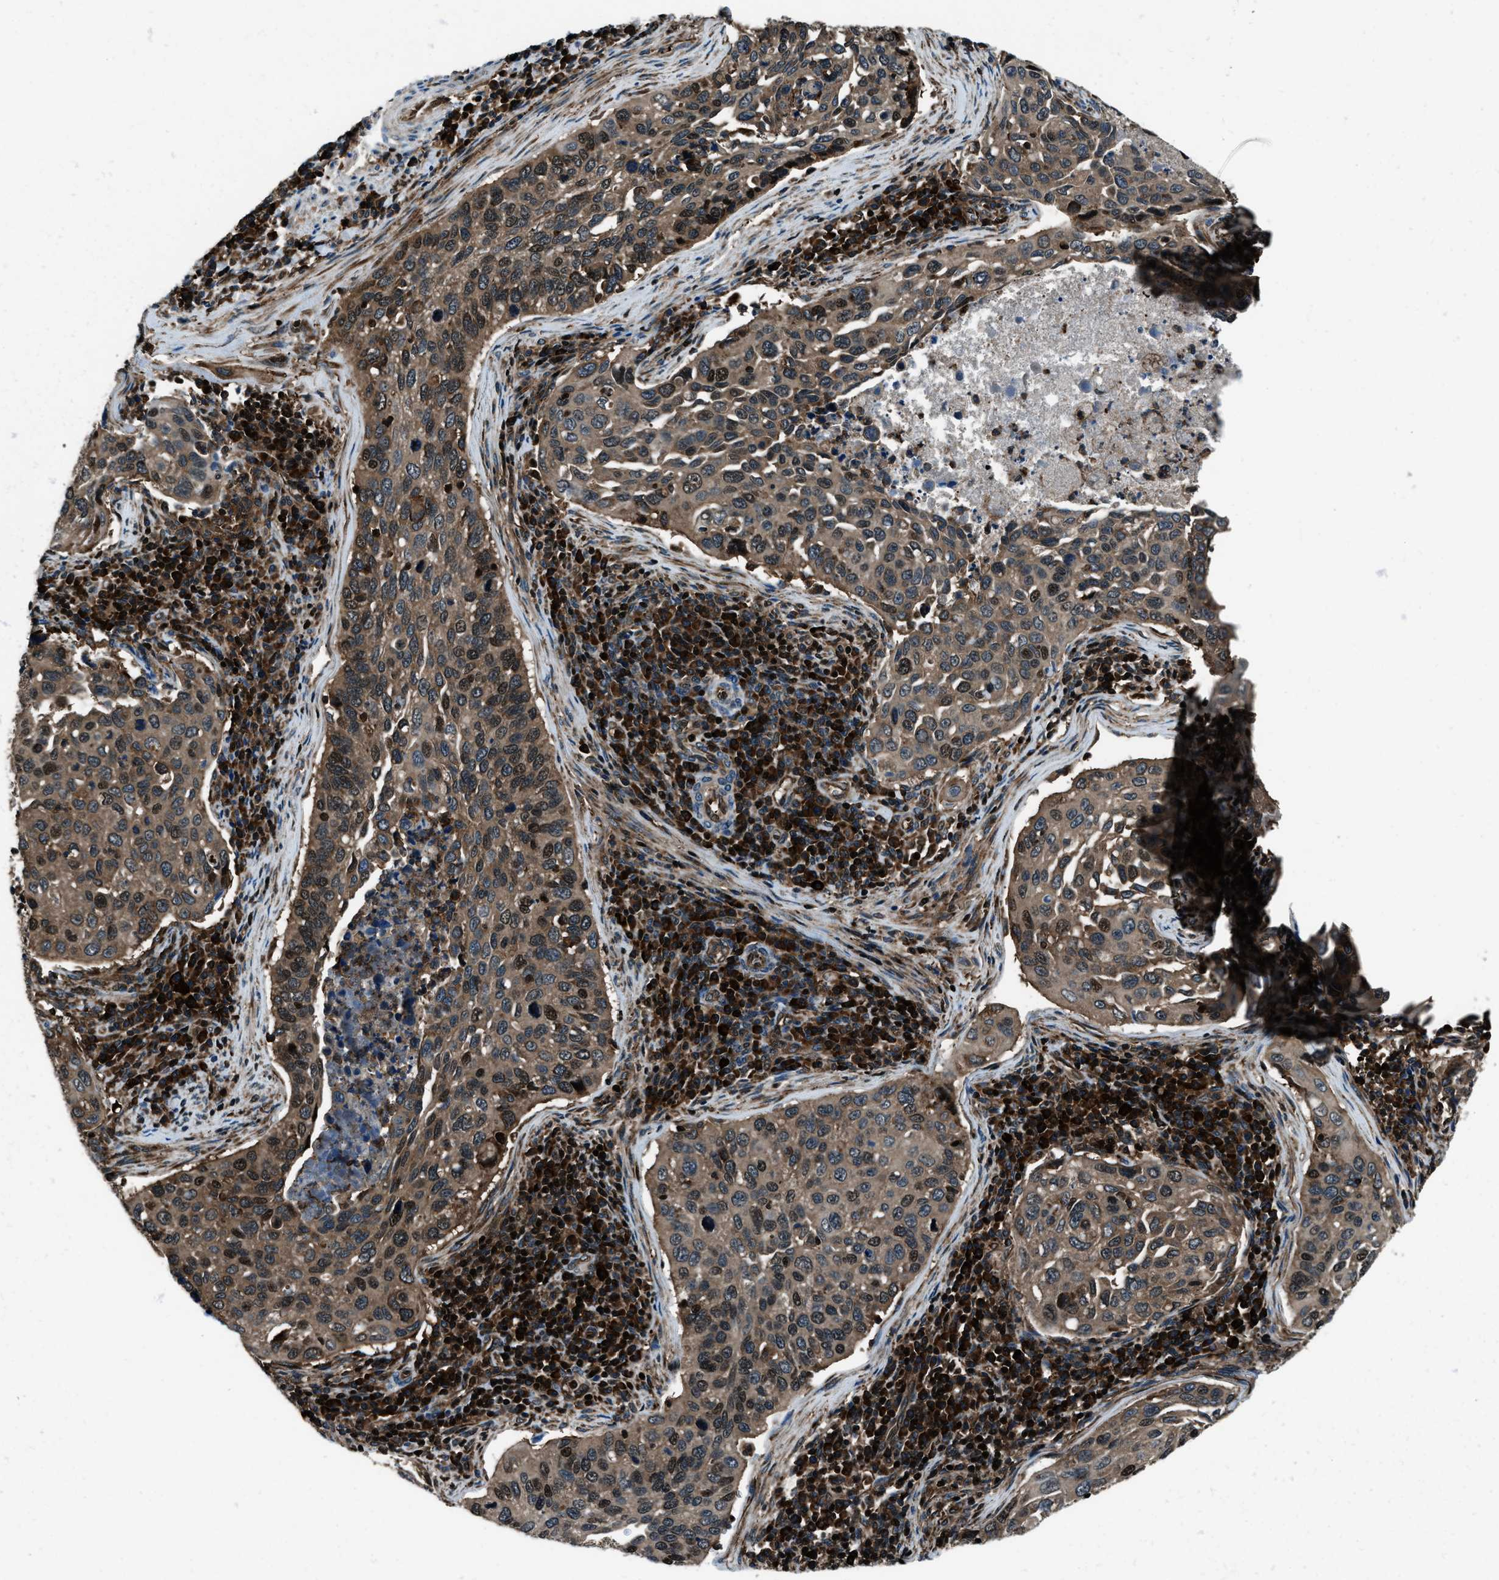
{"staining": {"intensity": "moderate", "quantity": ">75%", "location": "cytoplasmic/membranous,nuclear"}, "tissue": "cervical cancer", "cell_type": "Tumor cells", "image_type": "cancer", "snomed": [{"axis": "morphology", "description": "Squamous cell carcinoma, NOS"}, {"axis": "topography", "description": "Cervix"}], "caption": "Brown immunohistochemical staining in human squamous cell carcinoma (cervical) shows moderate cytoplasmic/membranous and nuclear expression in about >75% of tumor cells.", "gene": "SNX30", "patient": {"sex": "female", "age": 53}}